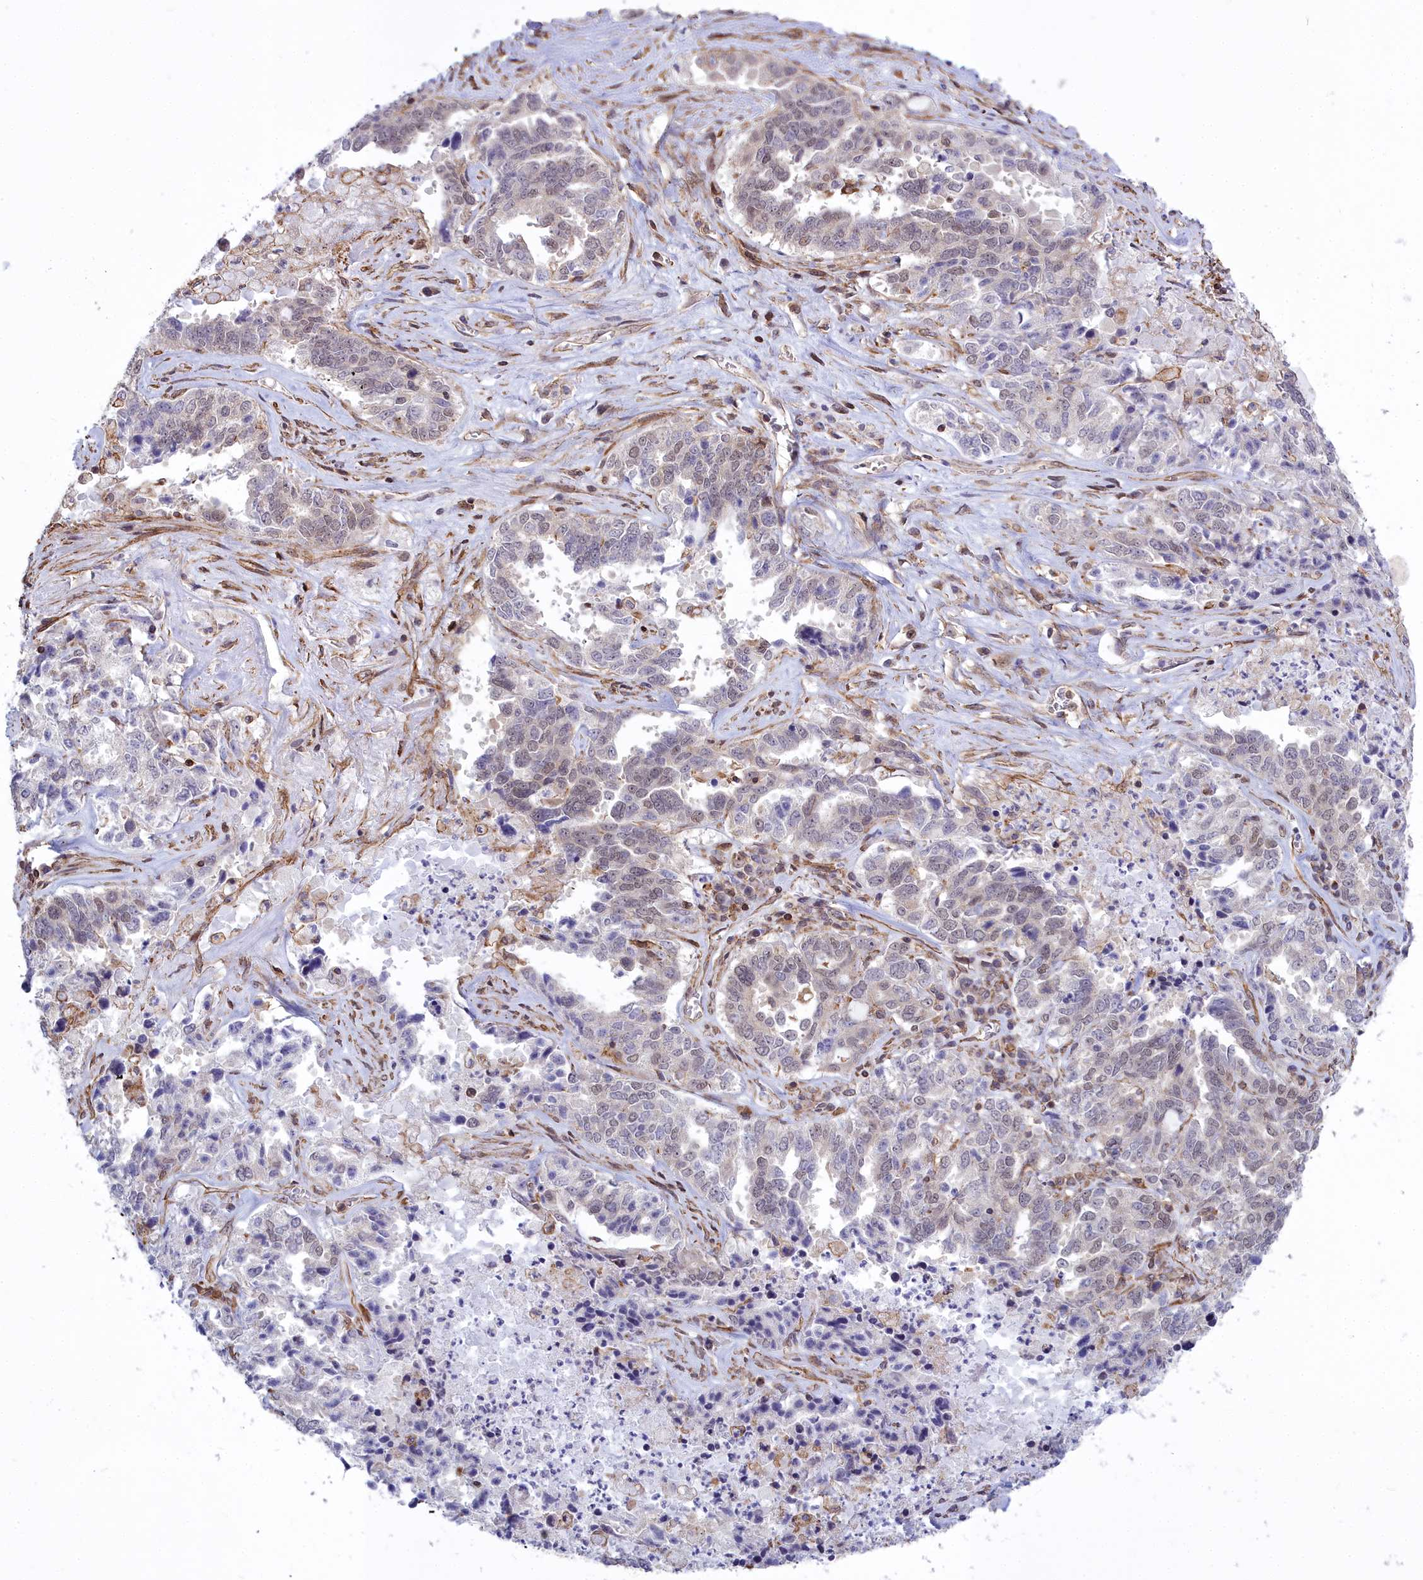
{"staining": {"intensity": "negative", "quantity": "none", "location": "none"}, "tissue": "ovarian cancer", "cell_type": "Tumor cells", "image_type": "cancer", "snomed": [{"axis": "morphology", "description": "Carcinoma, endometroid"}, {"axis": "topography", "description": "Ovary"}], "caption": "Human ovarian endometroid carcinoma stained for a protein using immunohistochemistry reveals no positivity in tumor cells.", "gene": "YJU2", "patient": {"sex": "female", "age": 62}}